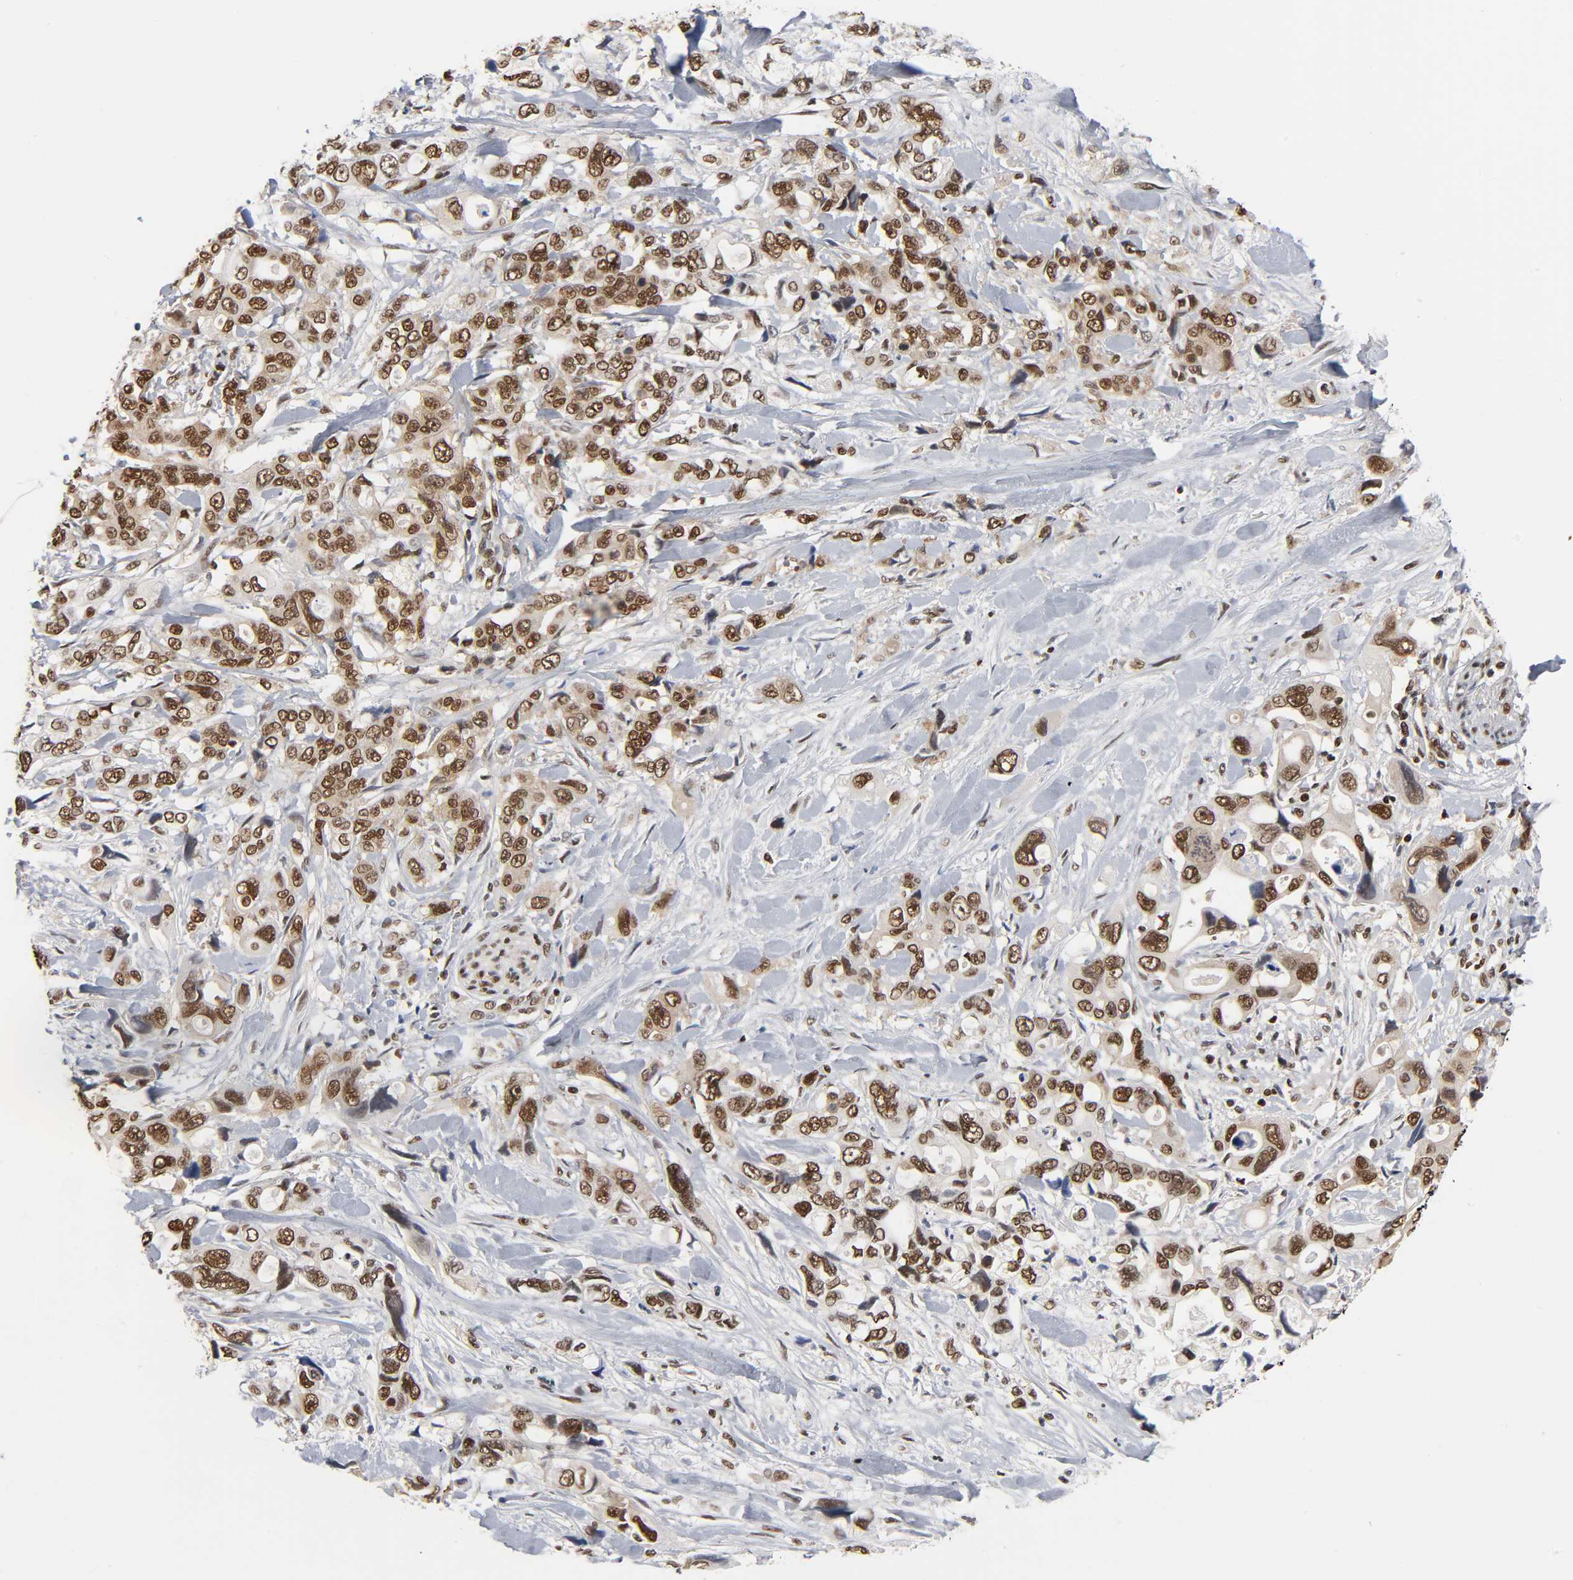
{"staining": {"intensity": "strong", "quantity": ">75%", "location": "nuclear"}, "tissue": "pancreatic cancer", "cell_type": "Tumor cells", "image_type": "cancer", "snomed": [{"axis": "morphology", "description": "Adenocarcinoma, NOS"}, {"axis": "topography", "description": "Pancreas"}], "caption": "Human pancreatic cancer (adenocarcinoma) stained with a brown dye exhibits strong nuclear positive staining in approximately >75% of tumor cells.", "gene": "ILKAP", "patient": {"sex": "male", "age": 46}}